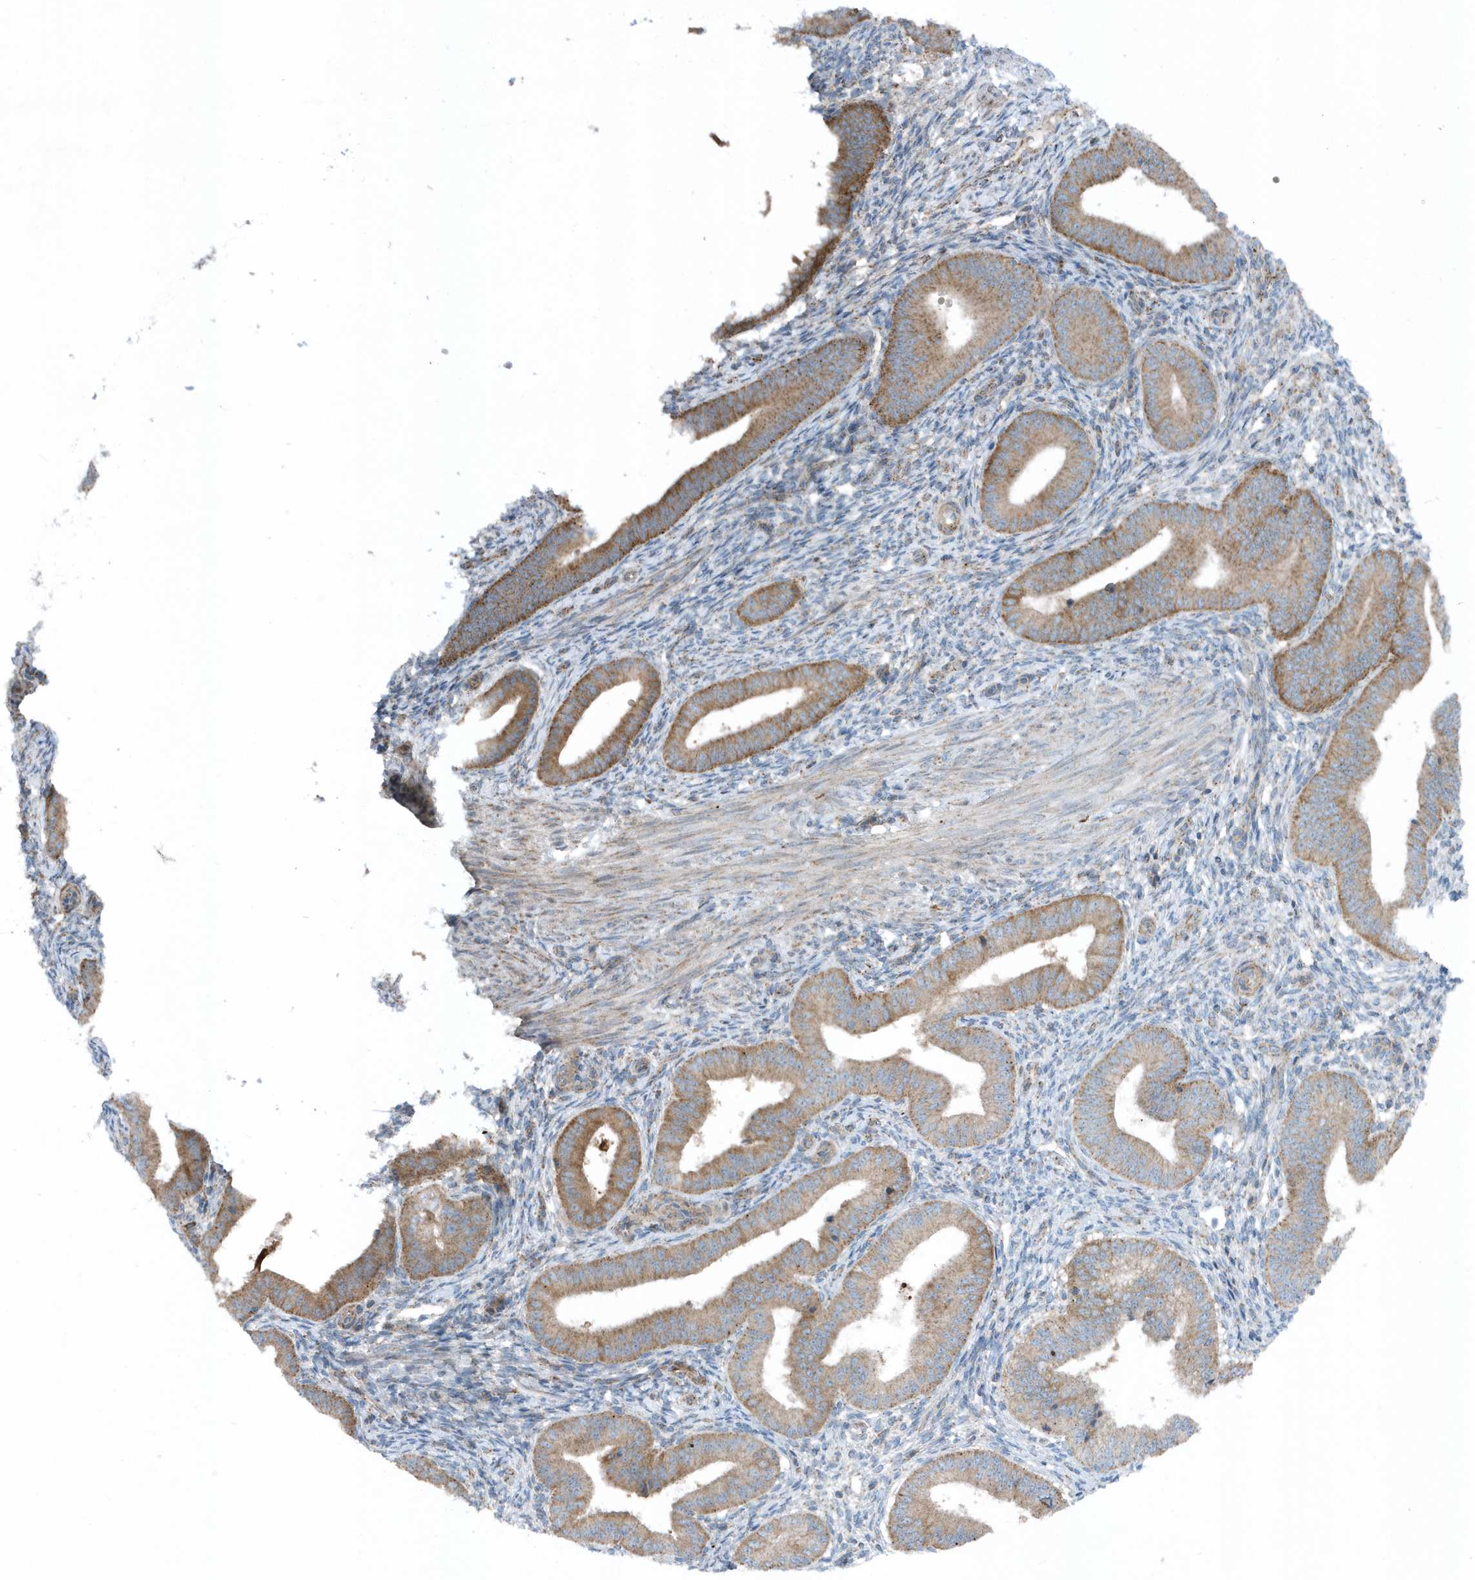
{"staining": {"intensity": "negative", "quantity": "none", "location": "none"}, "tissue": "endometrium", "cell_type": "Cells in endometrial stroma", "image_type": "normal", "snomed": [{"axis": "morphology", "description": "Normal tissue, NOS"}, {"axis": "topography", "description": "Endometrium"}], "caption": "Immunohistochemistry (IHC) micrograph of unremarkable endometrium: endometrium stained with DAB reveals no significant protein staining in cells in endometrial stroma.", "gene": "SLC38A2", "patient": {"sex": "female", "age": 39}}